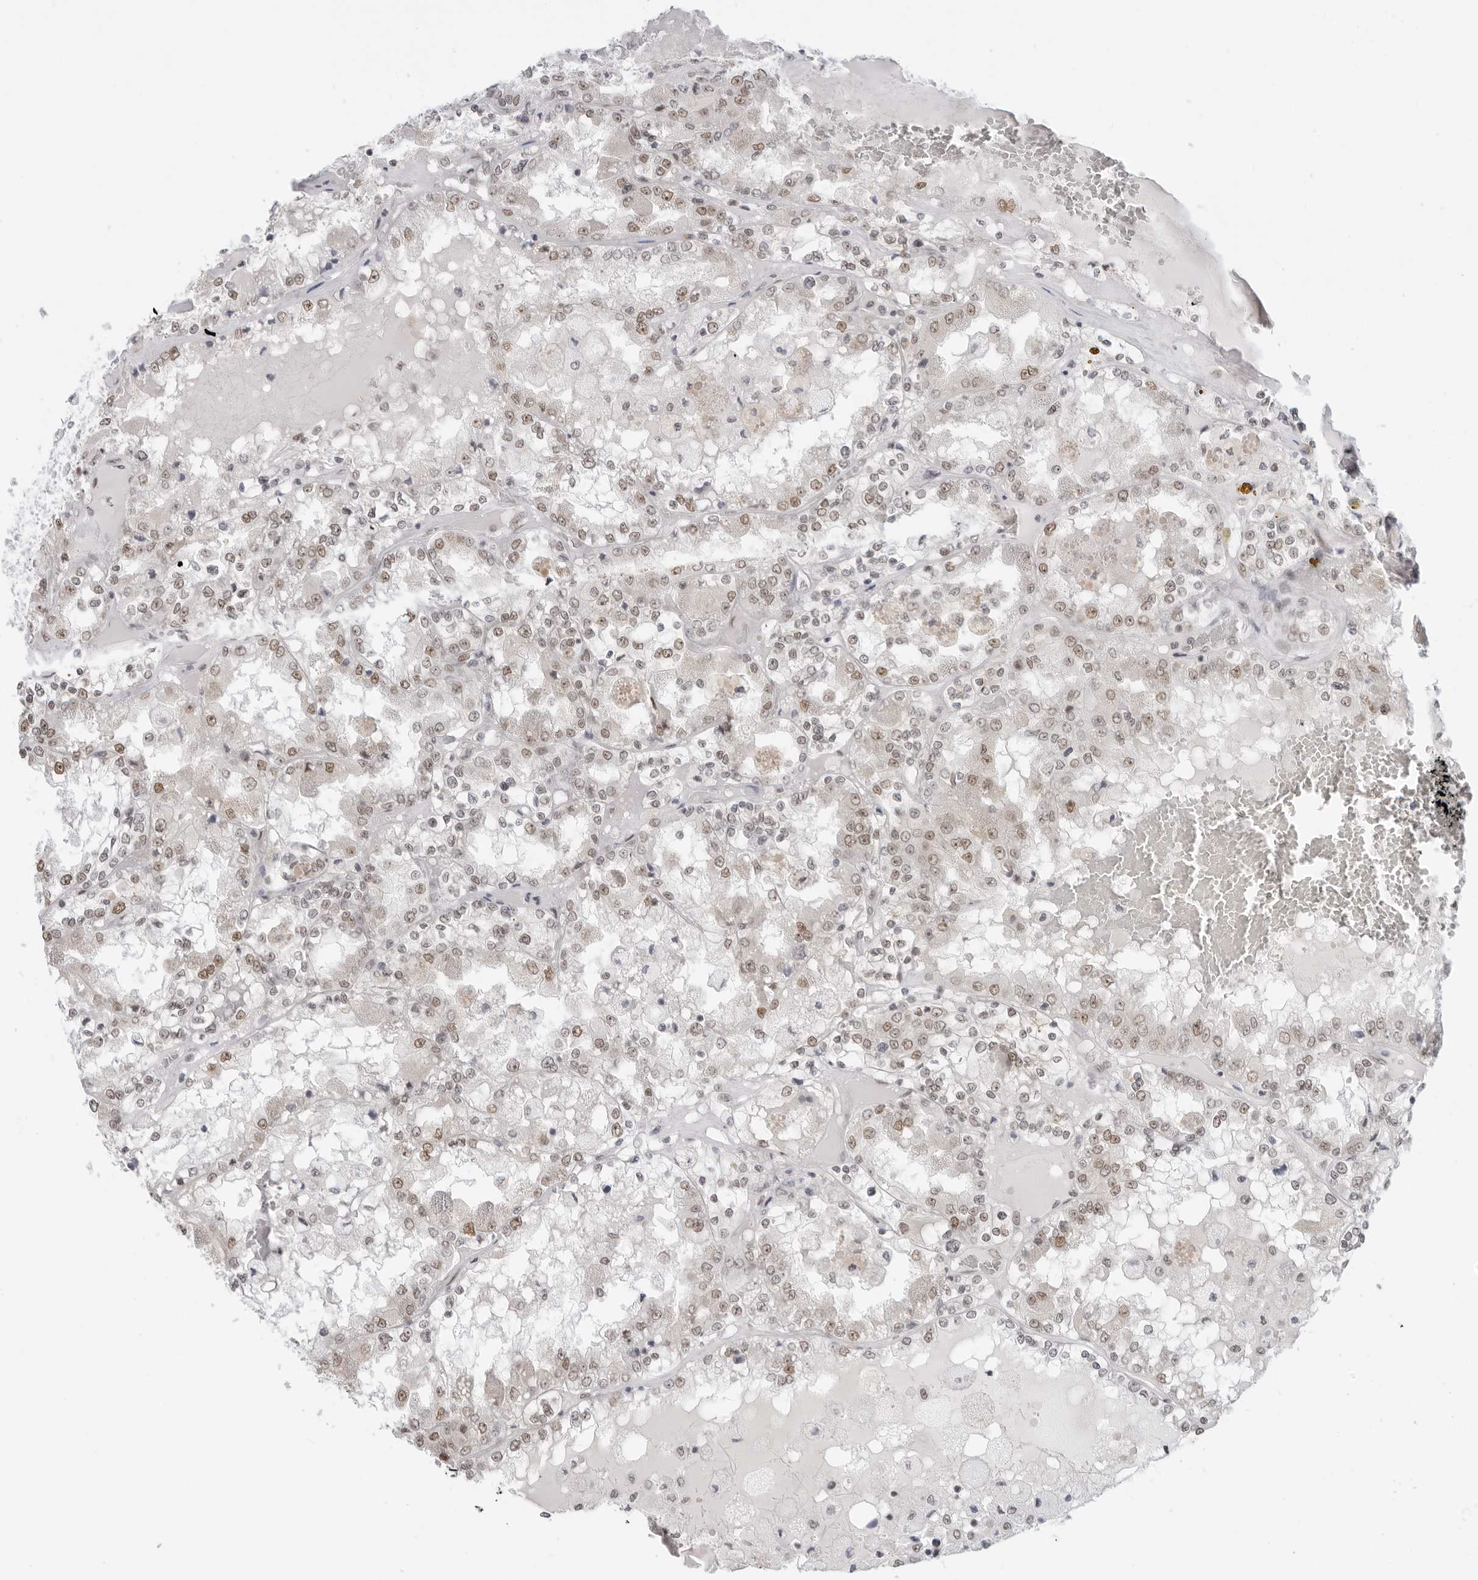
{"staining": {"intensity": "weak", "quantity": ">75%", "location": "nuclear"}, "tissue": "renal cancer", "cell_type": "Tumor cells", "image_type": "cancer", "snomed": [{"axis": "morphology", "description": "Adenocarcinoma, NOS"}, {"axis": "topography", "description": "Kidney"}], "caption": "Brown immunohistochemical staining in human renal adenocarcinoma exhibits weak nuclear staining in approximately >75% of tumor cells.", "gene": "FOXK2", "patient": {"sex": "female", "age": 56}}